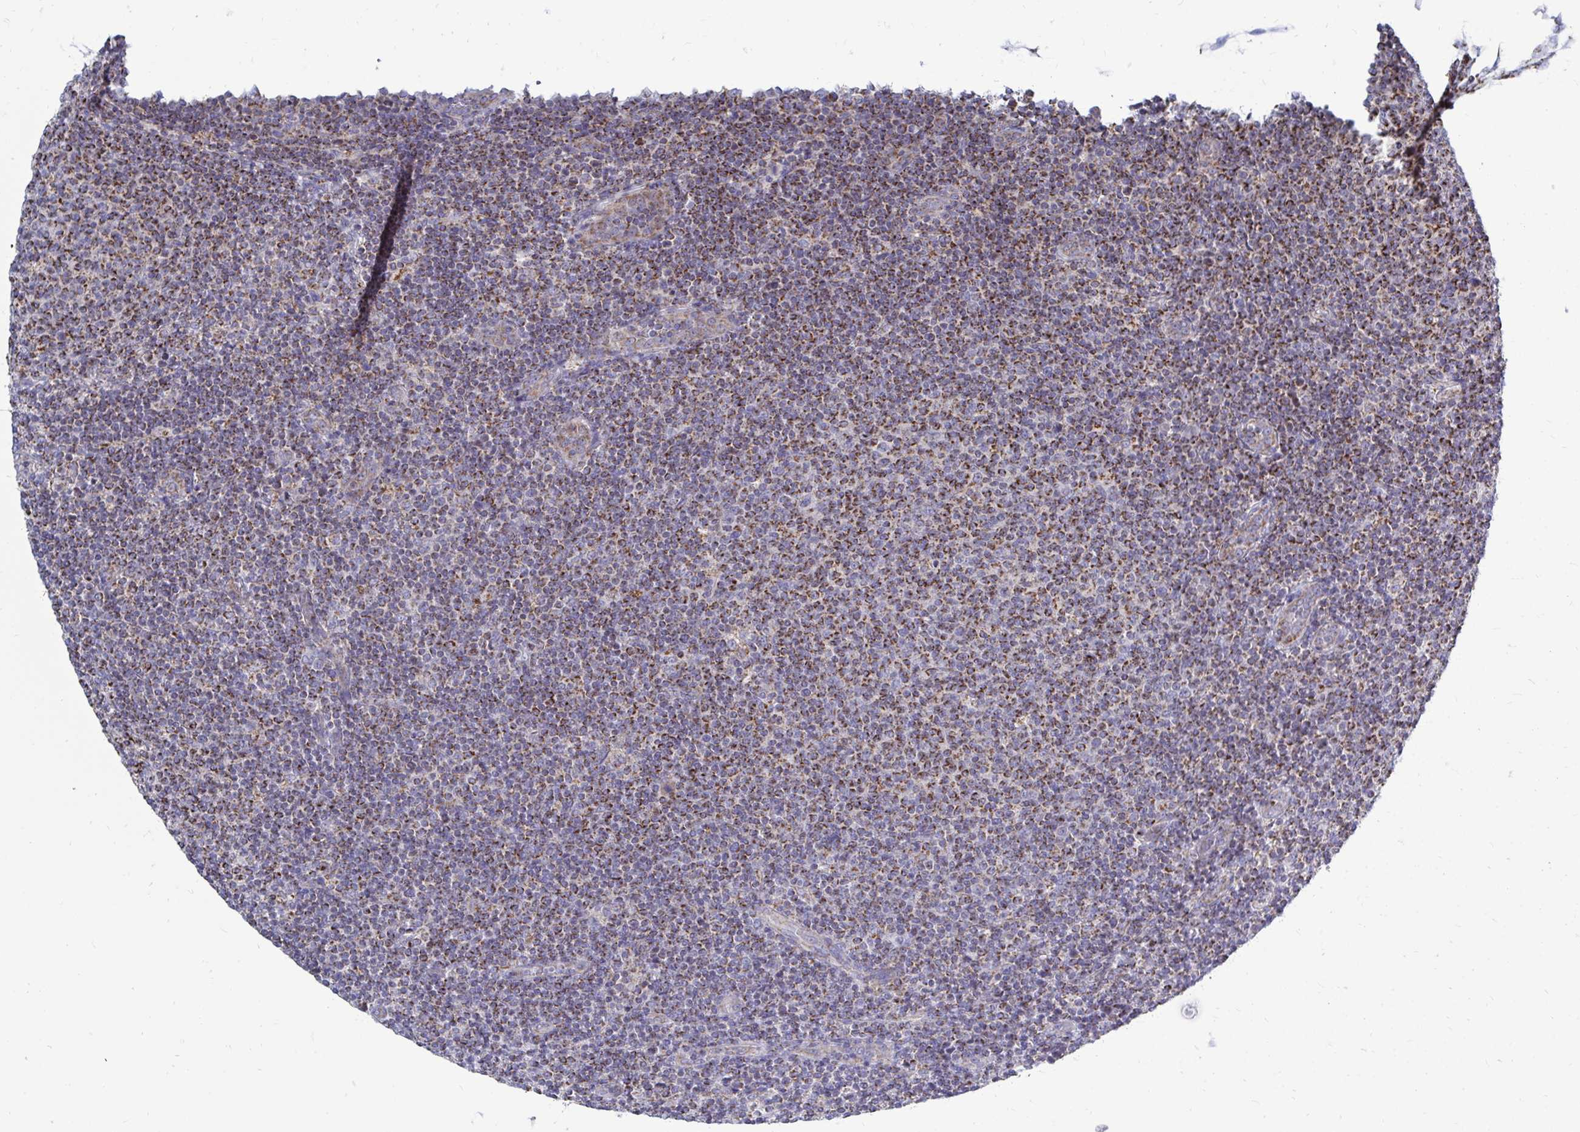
{"staining": {"intensity": "strong", "quantity": ">75%", "location": "cytoplasmic/membranous"}, "tissue": "lymphoma", "cell_type": "Tumor cells", "image_type": "cancer", "snomed": [{"axis": "morphology", "description": "Malignant lymphoma, non-Hodgkin's type, Low grade"}, {"axis": "topography", "description": "Lymph node"}], "caption": "Lymphoma stained with a brown dye shows strong cytoplasmic/membranous positive staining in approximately >75% of tumor cells.", "gene": "OR10R2", "patient": {"sex": "male", "age": 66}}